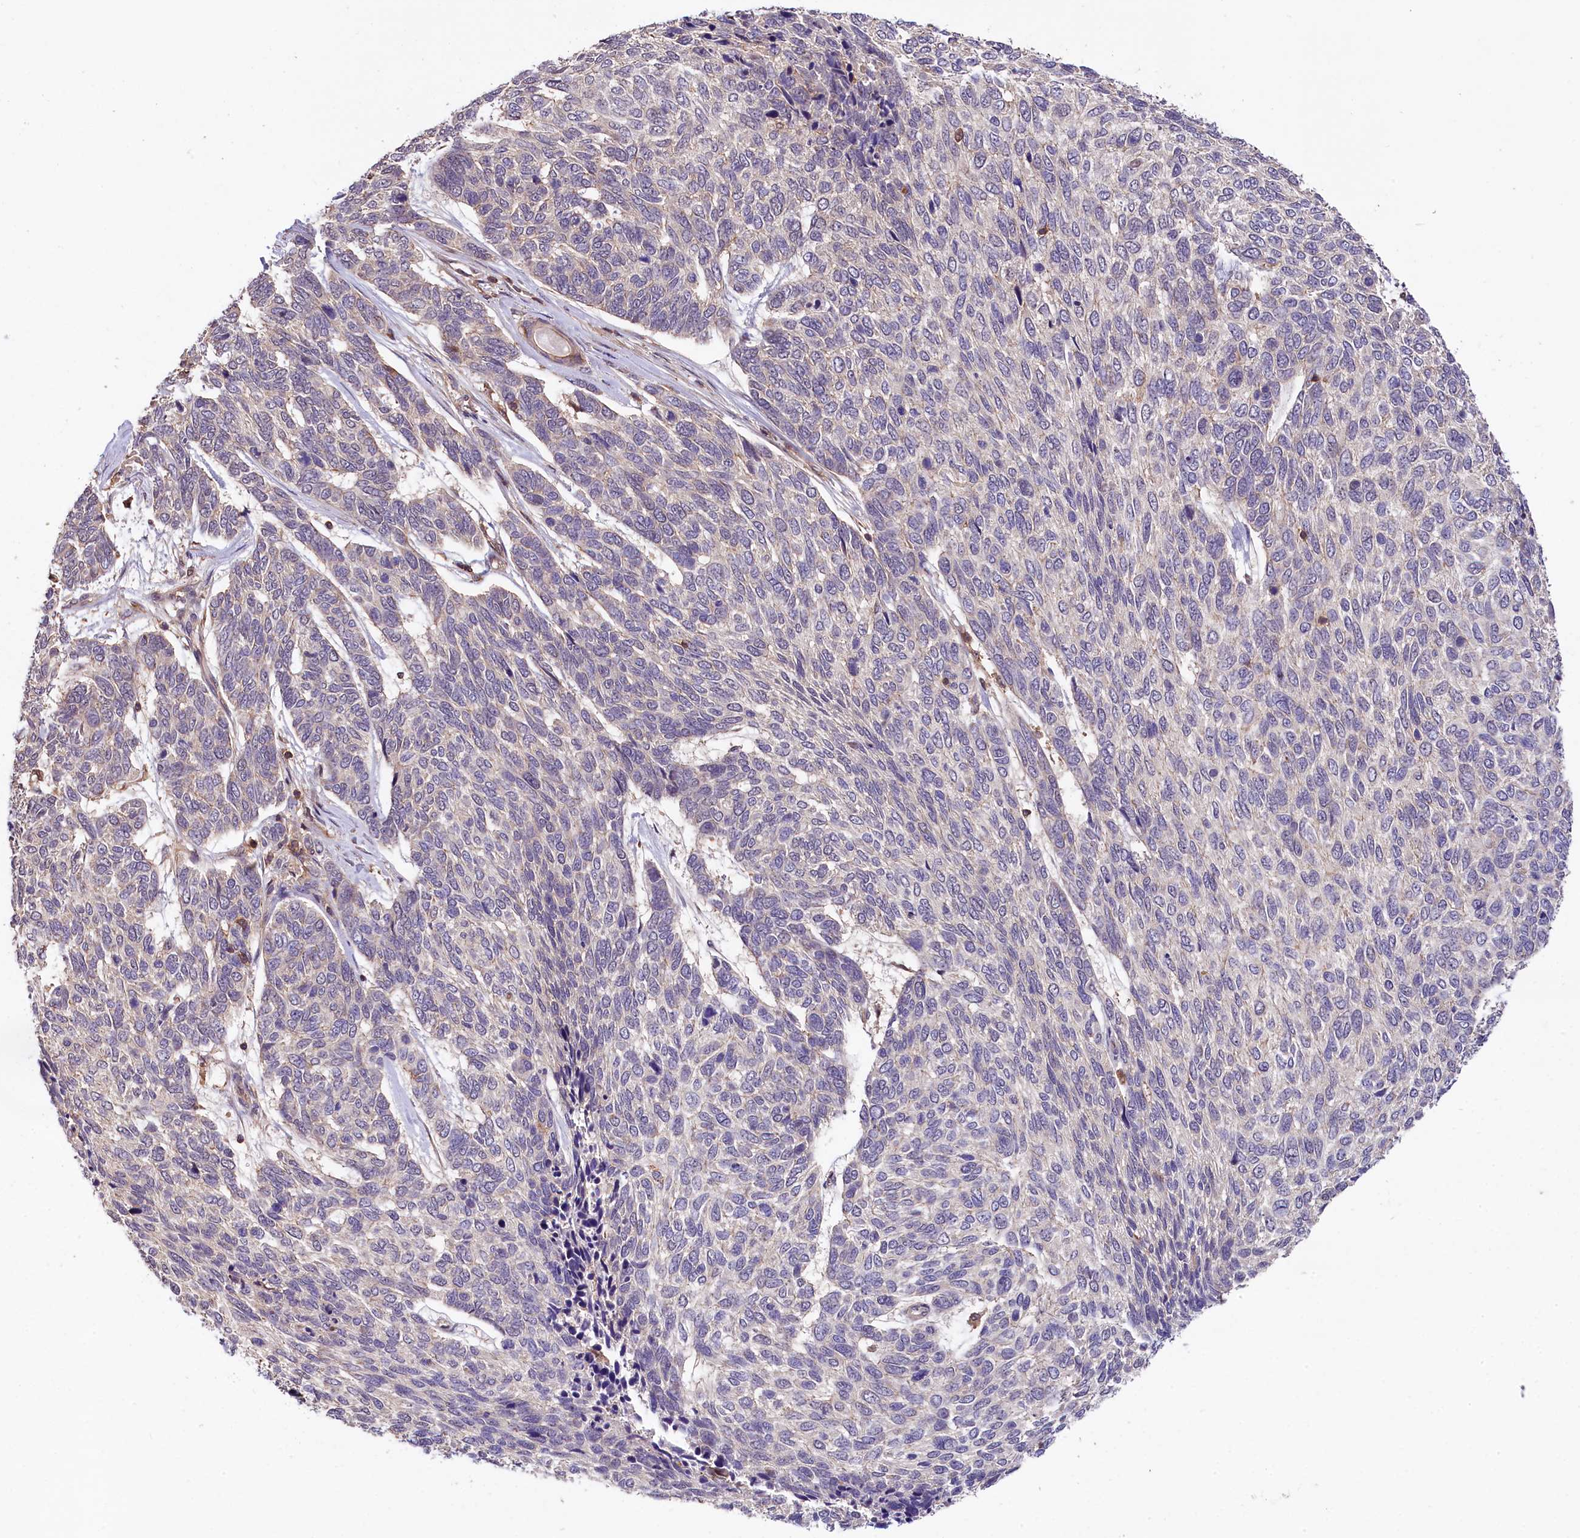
{"staining": {"intensity": "negative", "quantity": "none", "location": "none"}, "tissue": "skin cancer", "cell_type": "Tumor cells", "image_type": "cancer", "snomed": [{"axis": "morphology", "description": "Basal cell carcinoma"}, {"axis": "topography", "description": "Skin"}], "caption": "Immunohistochemical staining of skin cancer (basal cell carcinoma) reveals no significant expression in tumor cells.", "gene": "SKIDA1", "patient": {"sex": "female", "age": 65}}